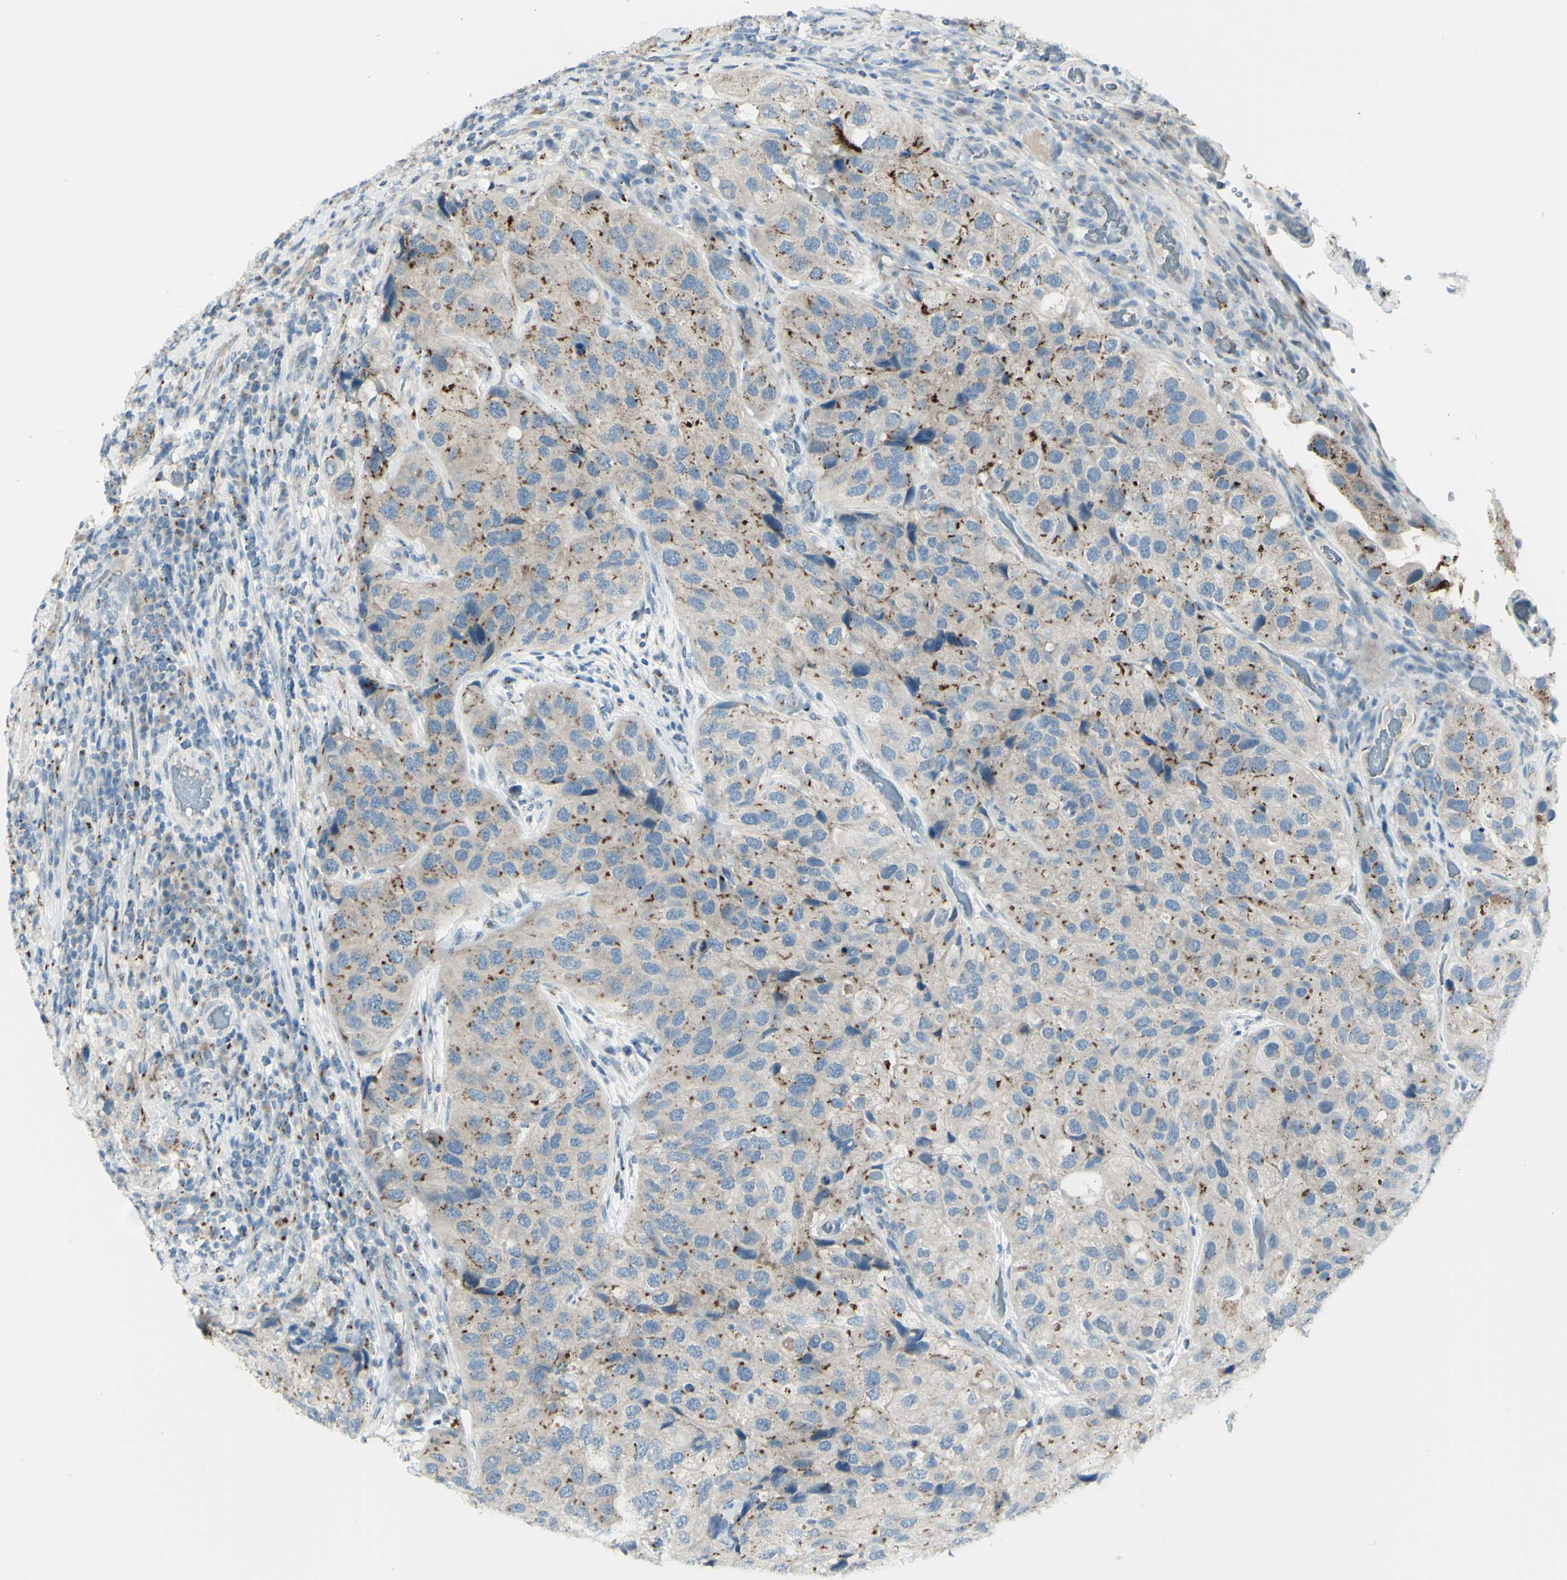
{"staining": {"intensity": "moderate", "quantity": "25%-75%", "location": "cytoplasmic/membranous"}, "tissue": "urothelial cancer", "cell_type": "Tumor cells", "image_type": "cancer", "snomed": [{"axis": "morphology", "description": "Urothelial carcinoma, High grade"}, {"axis": "topography", "description": "Urinary bladder"}], "caption": "Tumor cells demonstrate medium levels of moderate cytoplasmic/membranous staining in approximately 25%-75% of cells in human urothelial cancer.", "gene": "B4GALT1", "patient": {"sex": "female", "age": 64}}